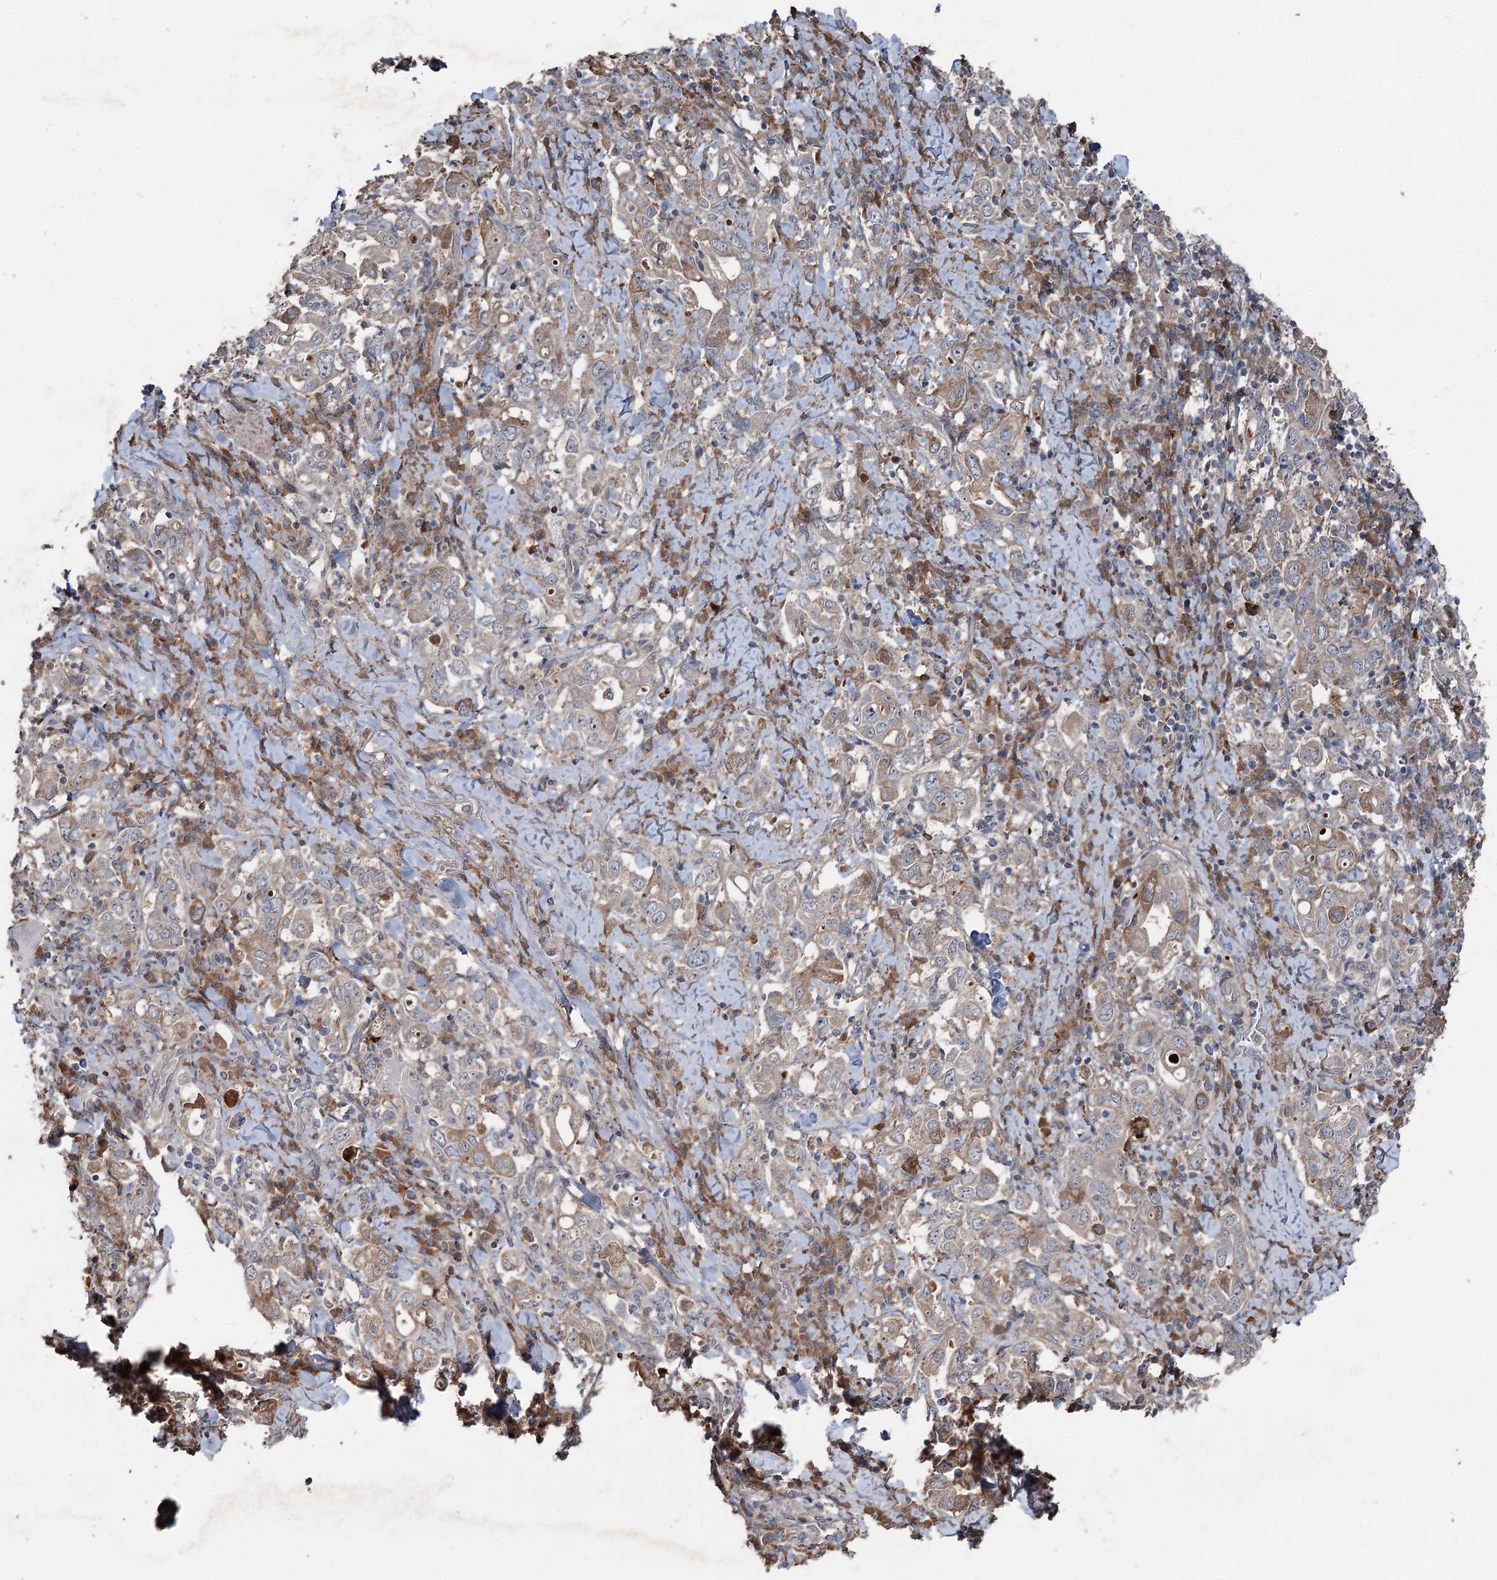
{"staining": {"intensity": "weak", "quantity": "25%-75%", "location": "cytoplasmic/membranous"}, "tissue": "stomach cancer", "cell_type": "Tumor cells", "image_type": "cancer", "snomed": [{"axis": "morphology", "description": "Adenocarcinoma, NOS"}, {"axis": "topography", "description": "Stomach, upper"}], "caption": "Approximately 25%-75% of tumor cells in stomach cancer (adenocarcinoma) demonstrate weak cytoplasmic/membranous protein staining as visualized by brown immunohistochemical staining.", "gene": "MAPK8IP2", "patient": {"sex": "male", "age": 62}}